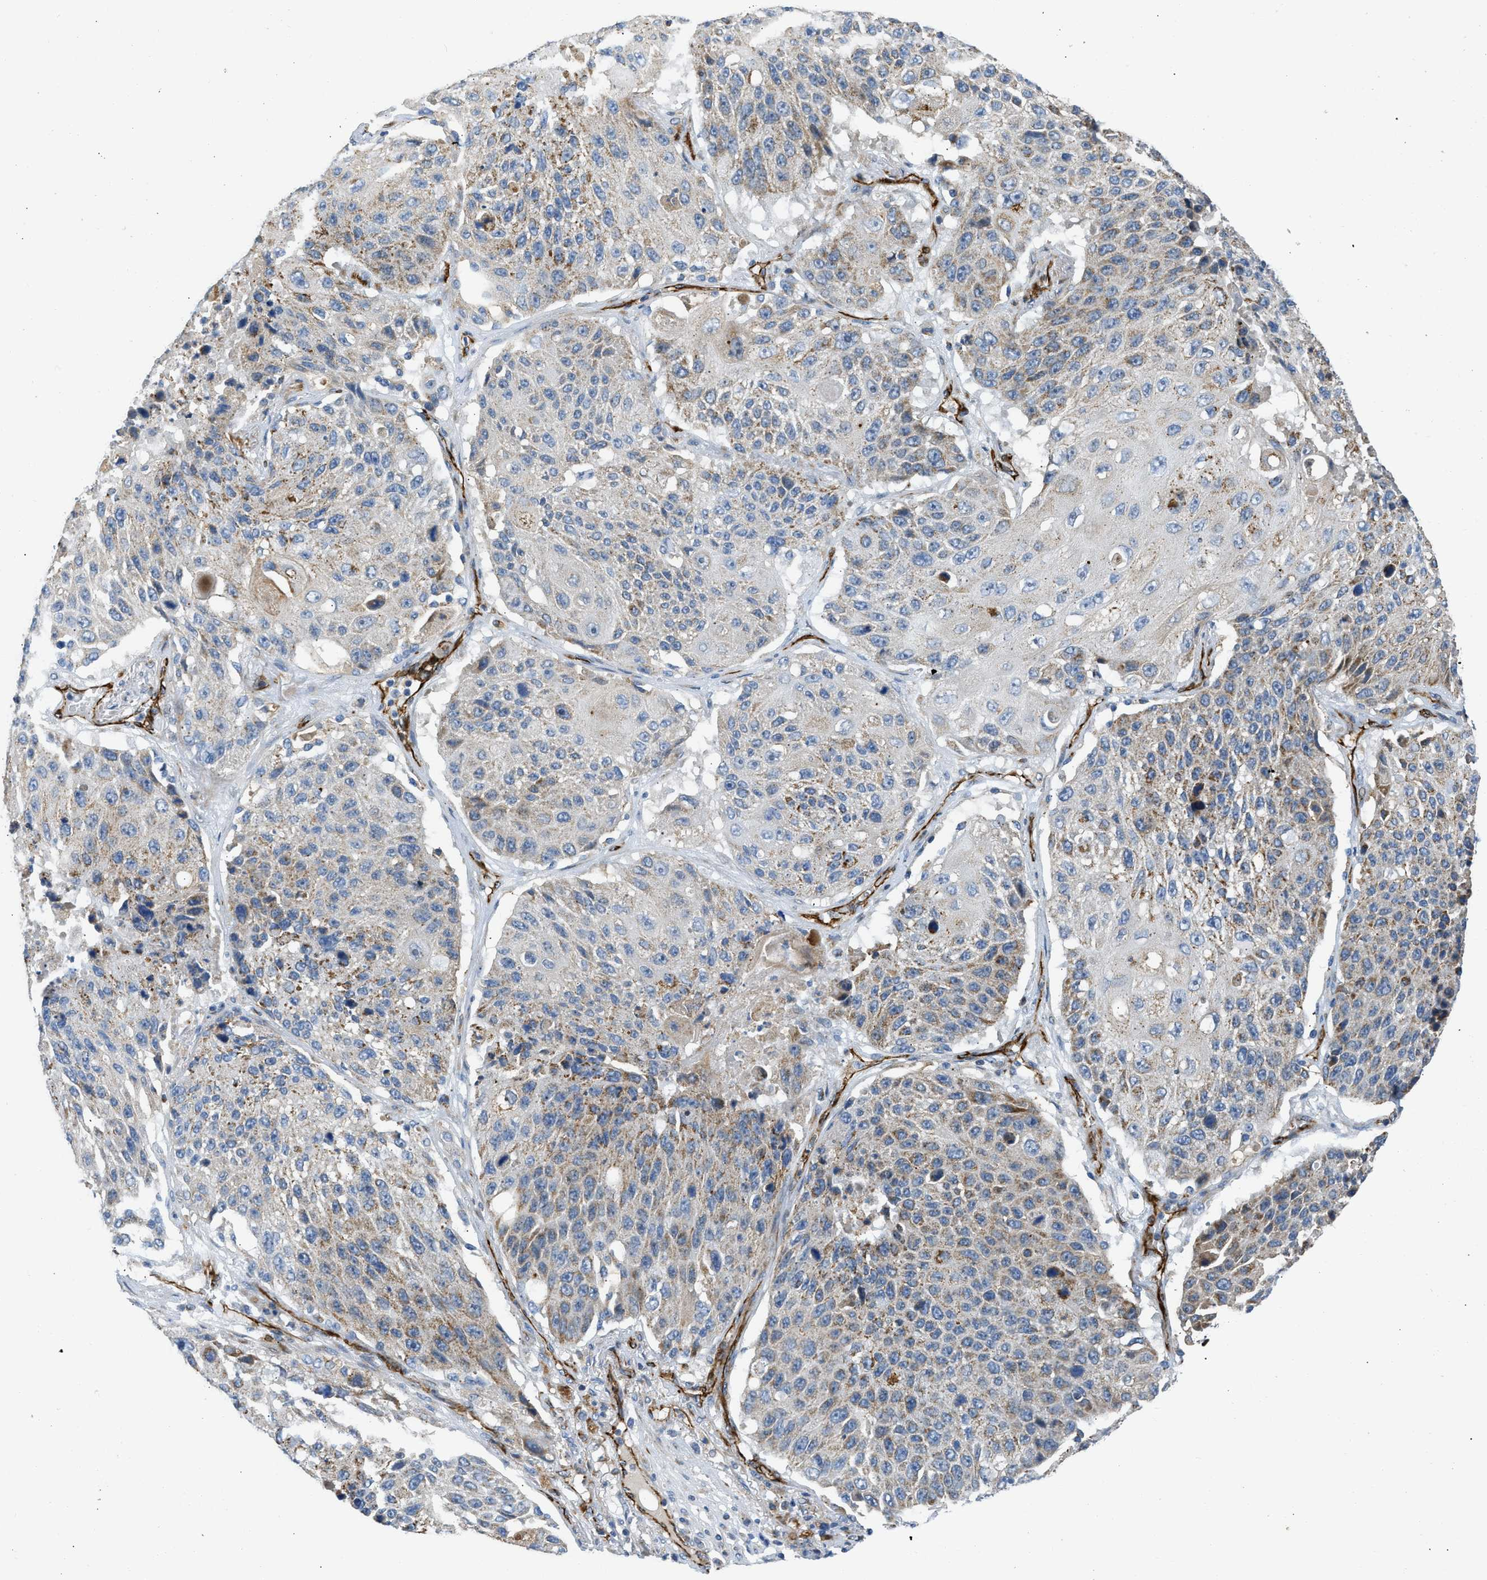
{"staining": {"intensity": "moderate", "quantity": "<25%", "location": "cytoplasmic/membranous"}, "tissue": "lung cancer", "cell_type": "Tumor cells", "image_type": "cancer", "snomed": [{"axis": "morphology", "description": "Squamous cell carcinoma, NOS"}, {"axis": "topography", "description": "Lung"}], "caption": "Human squamous cell carcinoma (lung) stained with a brown dye exhibits moderate cytoplasmic/membranous positive expression in about <25% of tumor cells.", "gene": "ULK4", "patient": {"sex": "male", "age": 61}}